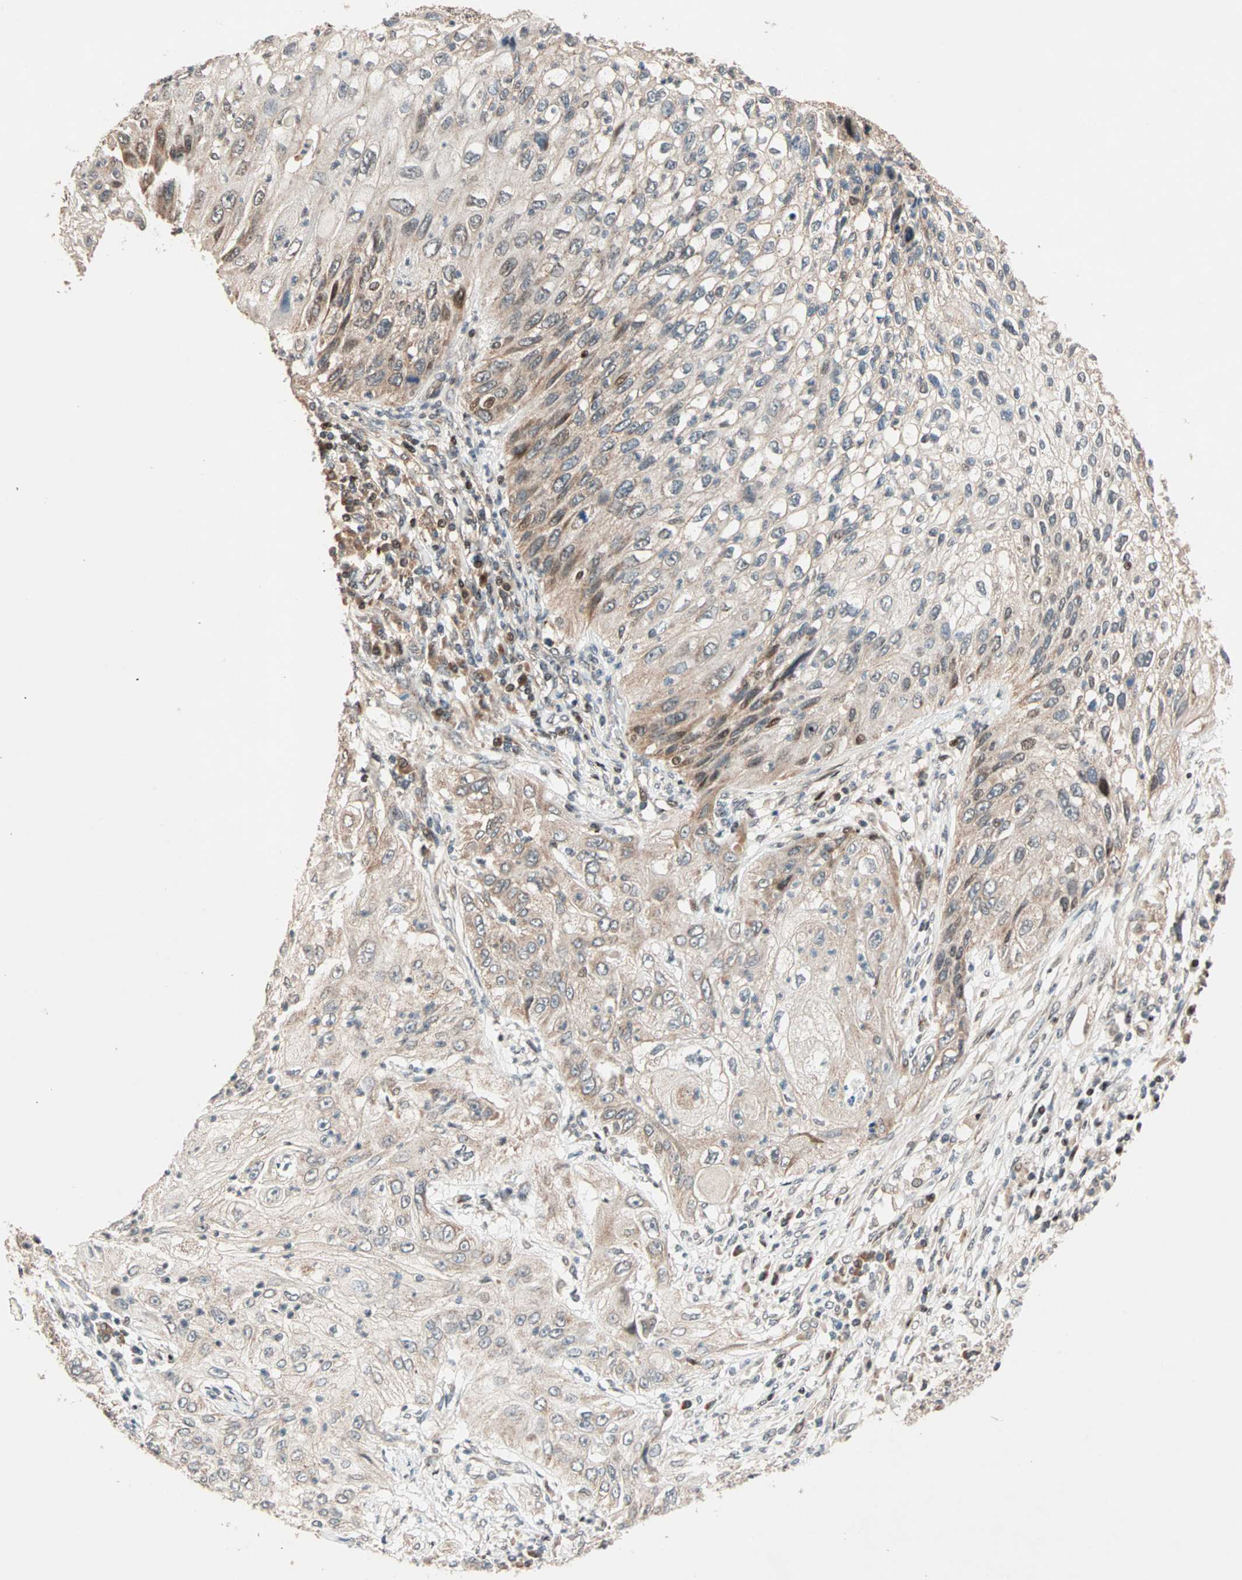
{"staining": {"intensity": "weak", "quantity": ">75%", "location": "cytoplasmic/membranous"}, "tissue": "lung cancer", "cell_type": "Tumor cells", "image_type": "cancer", "snomed": [{"axis": "morphology", "description": "Inflammation, NOS"}, {"axis": "morphology", "description": "Squamous cell carcinoma, NOS"}, {"axis": "topography", "description": "Lymph node"}, {"axis": "topography", "description": "Soft tissue"}, {"axis": "topography", "description": "Lung"}], "caption": "This photomicrograph exhibits lung squamous cell carcinoma stained with IHC to label a protein in brown. The cytoplasmic/membranous of tumor cells show weak positivity for the protein. Nuclei are counter-stained blue.", "gene": "HECW1", "patient": {"sex": "male", "age": 66}}